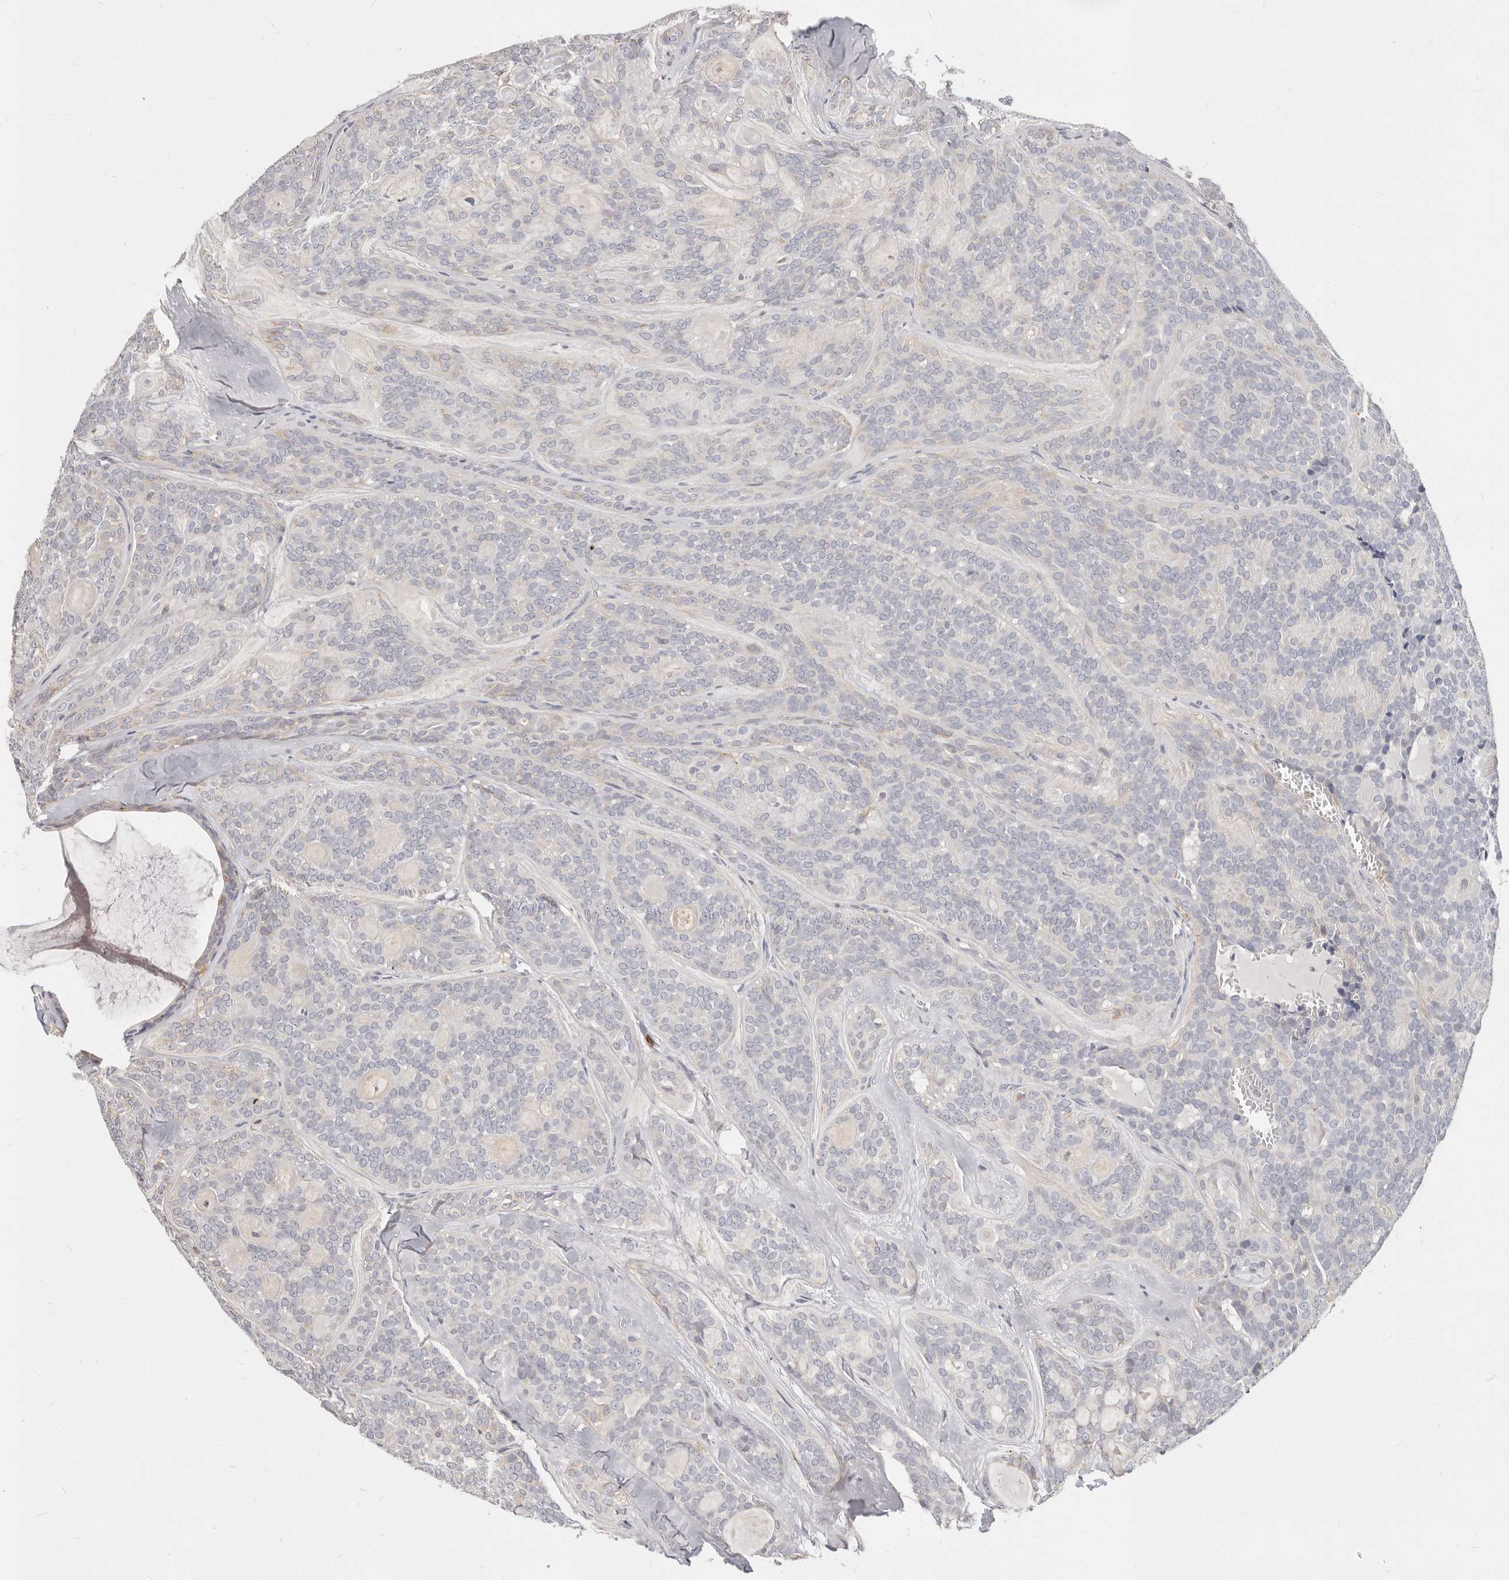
{"staining": {"intensity": "negative", "quantity": "none", "location": "none"}, "tissue": "head and neck cancer", "cell_type": "Tumor cells", "image_type": "cancer", "snomed": [{"axis": "morphology", "description": "Adenocarcinoma, NOS"}, {"axis": "topography", "description": "Head-Neck"}], "caption": "Tumor cells are negative for brown protein staining in head and neck cancer.", "gene": "TMEM63B", "patient": {"sex": "male", "age": 66}}